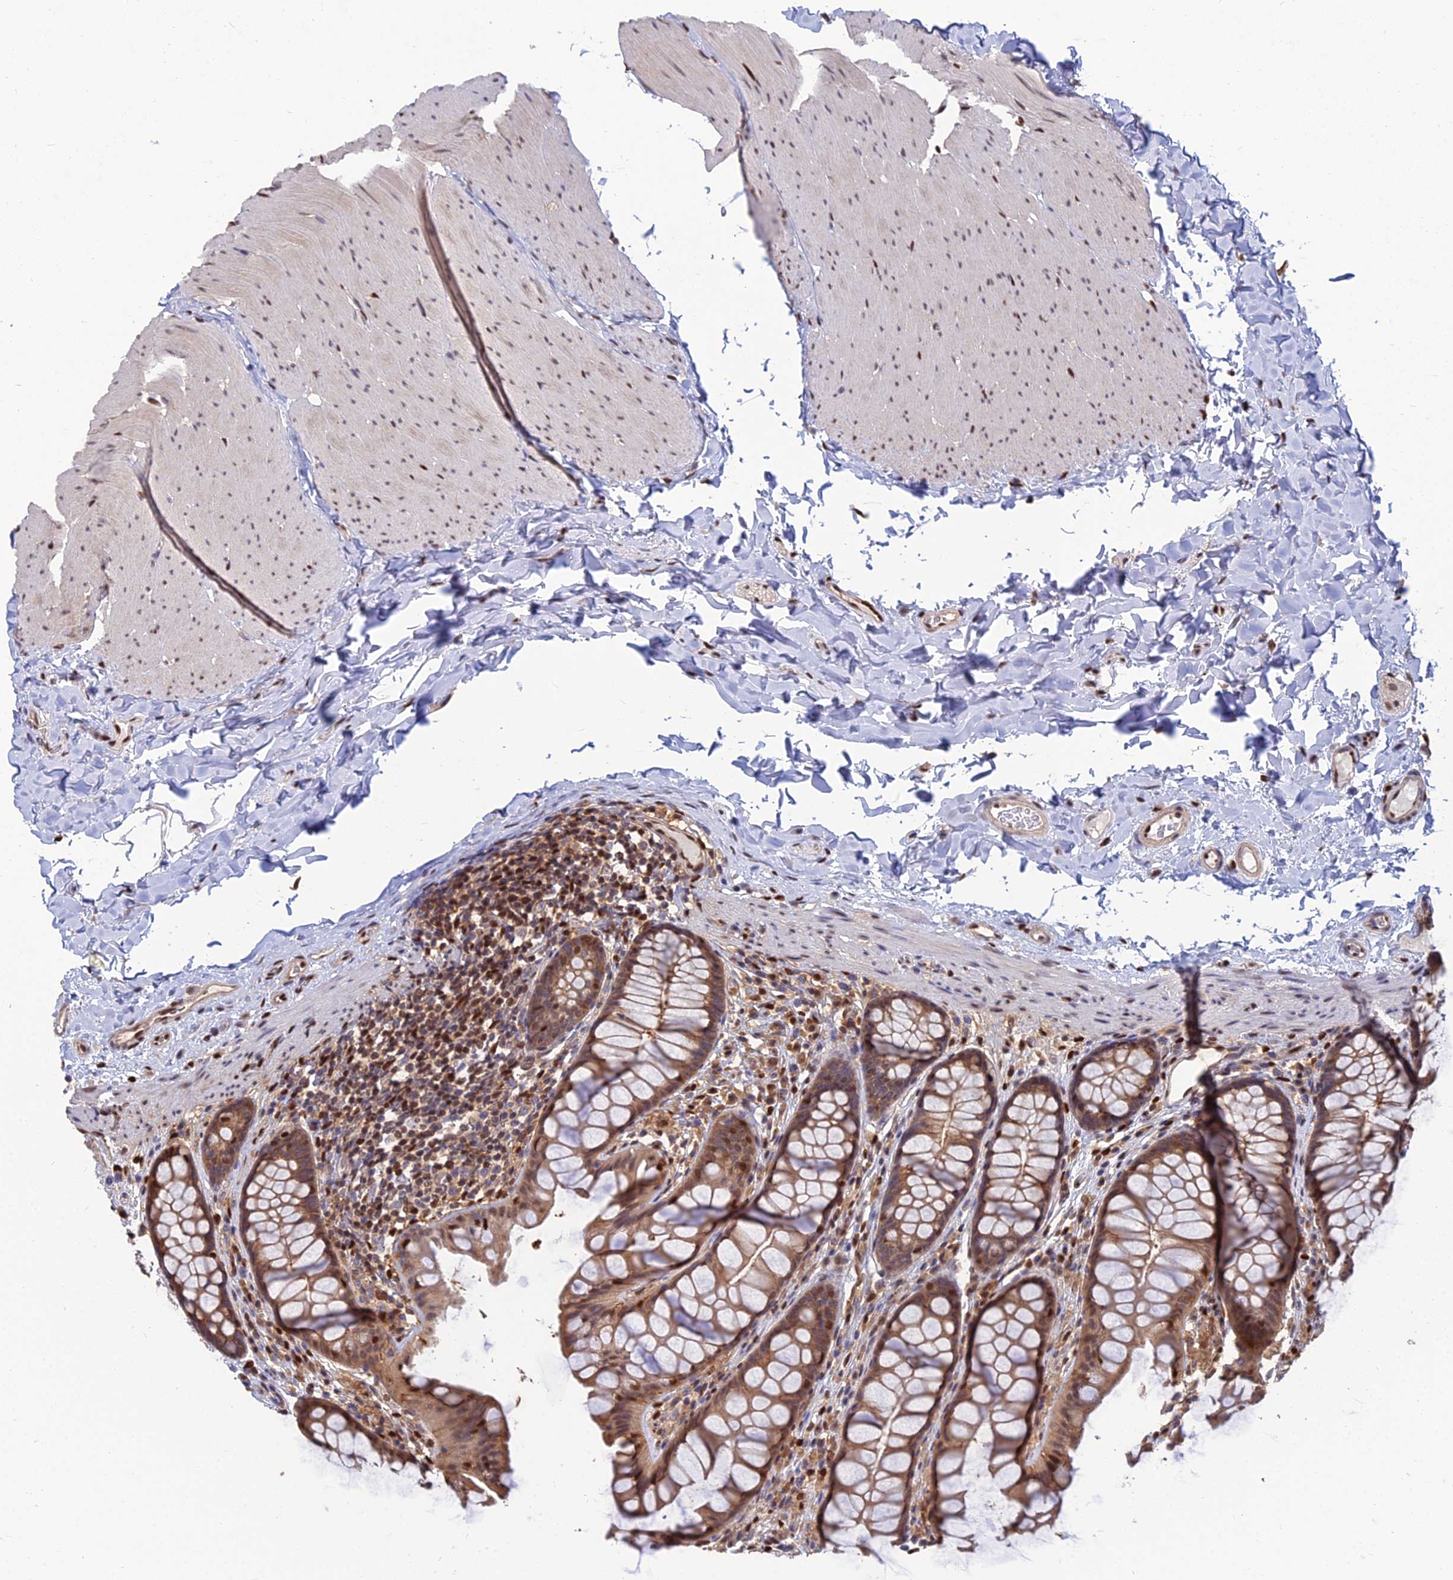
{"staining": {"intensity": "moderate", "quantity": ">75%", "location": "nuclear"}, "tissue": "colon", "cell_type": "Endothelial cells", "image_type": "normal", "snomed": [{"axis": "morphology", "description": "Normal tissue, NOS"}, {"axis": "topography", "description": "Colon"}], "caption": "Colon was stained to show a protein in brown. There is medium levels of moderate nuclear positivity in about >75% of endothelial cells. The protein of interest is shown in brown color, while the nuclei are stained blue.", "gene": "DNPEP", "patient": {"sex": "female", "age": 55}}